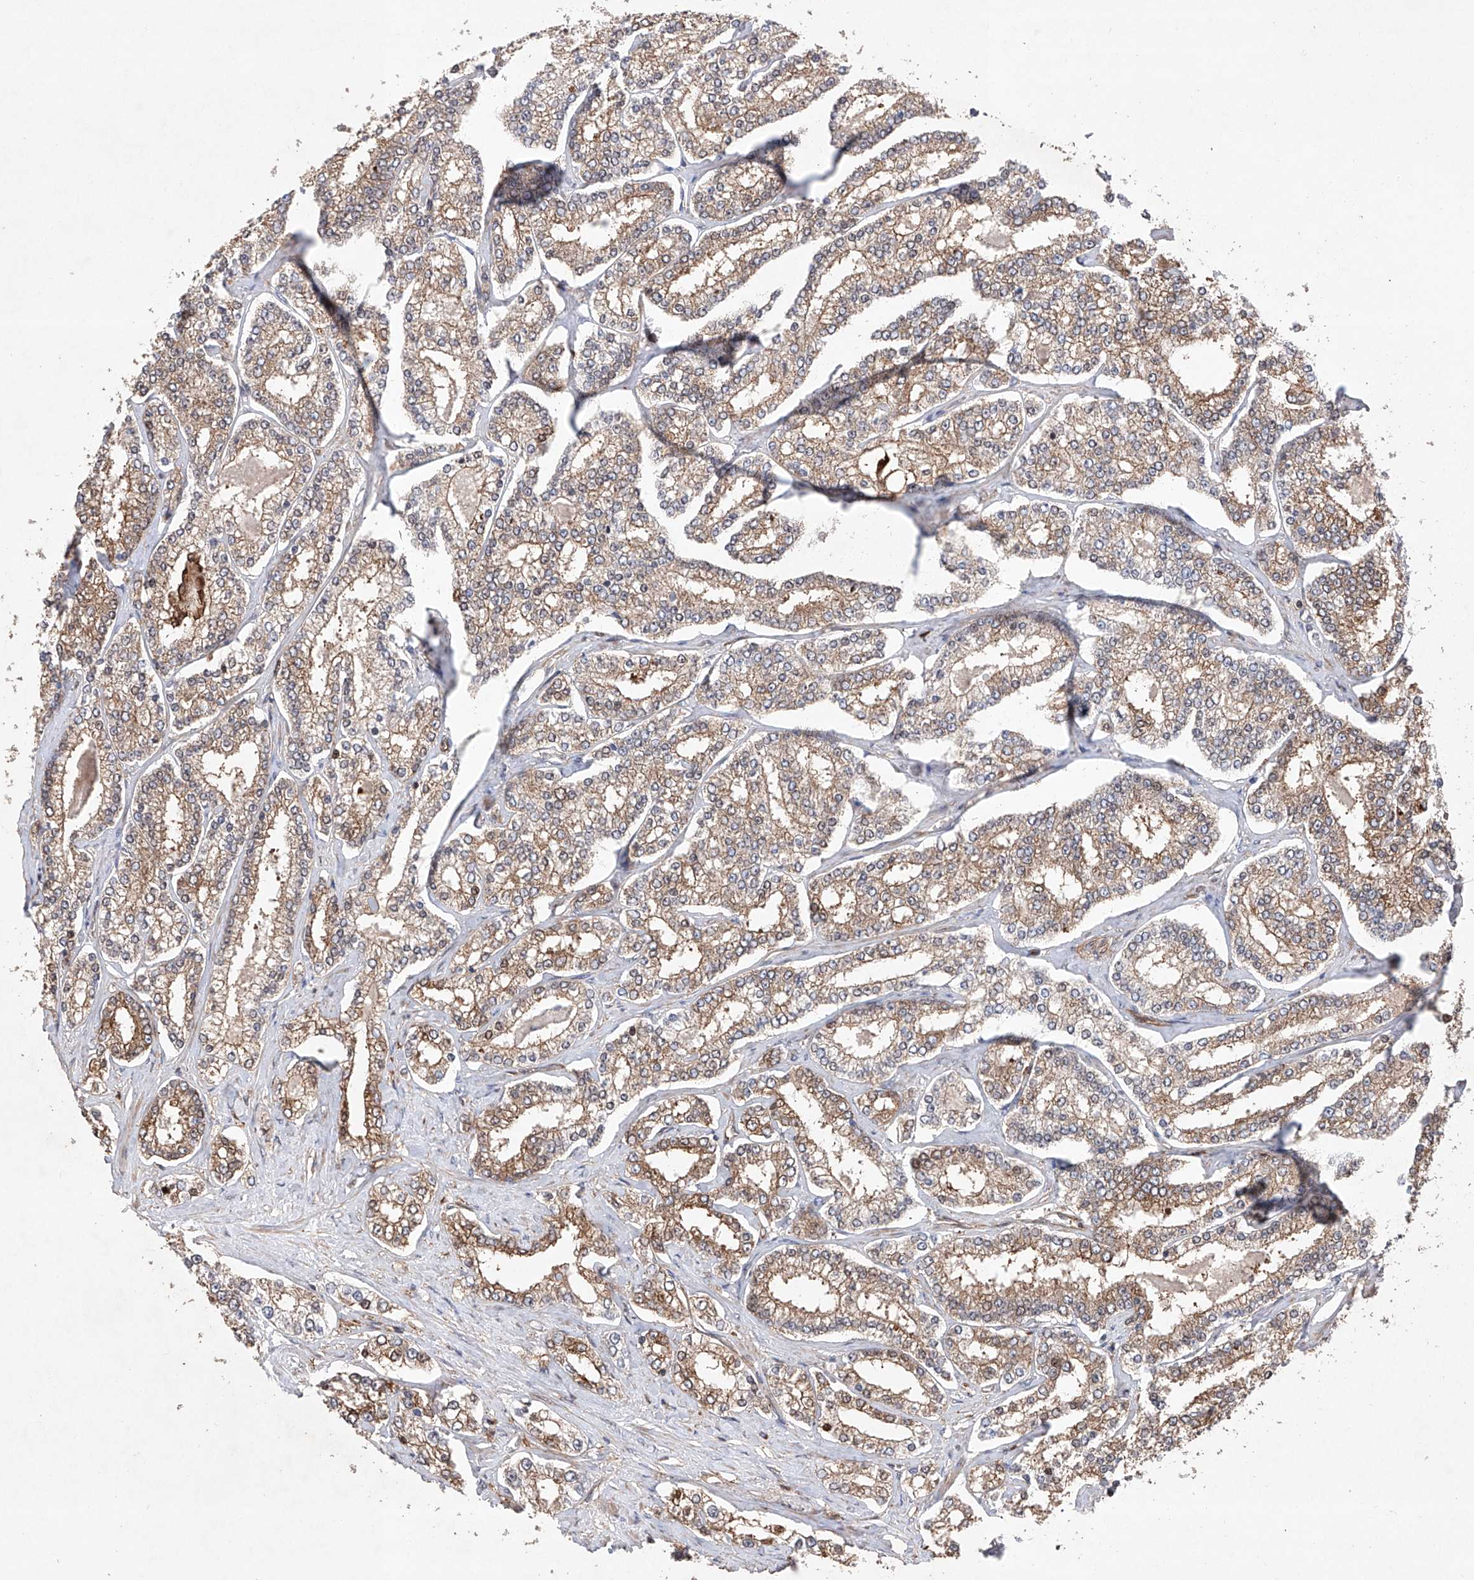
{"staining": {"intensity": "moderate", "quantity": ">75%", "location": "cytoplasmic/membranous"}, "tissue": "prostate cancer", "cell_type": "Tumor cells", "image_type": "cancer", "snomed": [{"axis": "morphology", "description": "Normal tissue, NOS"}, {"axis": "morphology", "description": "Adenocarcinoma, High grade"}, {"axis": "topography", "description": "Prostate"}], "caption": "Protein staining by immunohistochemistry reveals moderate cytoplasmic/membranous expression in about >75% of tumor cells in adenocarcinoma (high-grade) (prostate).", "gene": "TIMM23", "patient": {"sex": "male", "age": 83}}